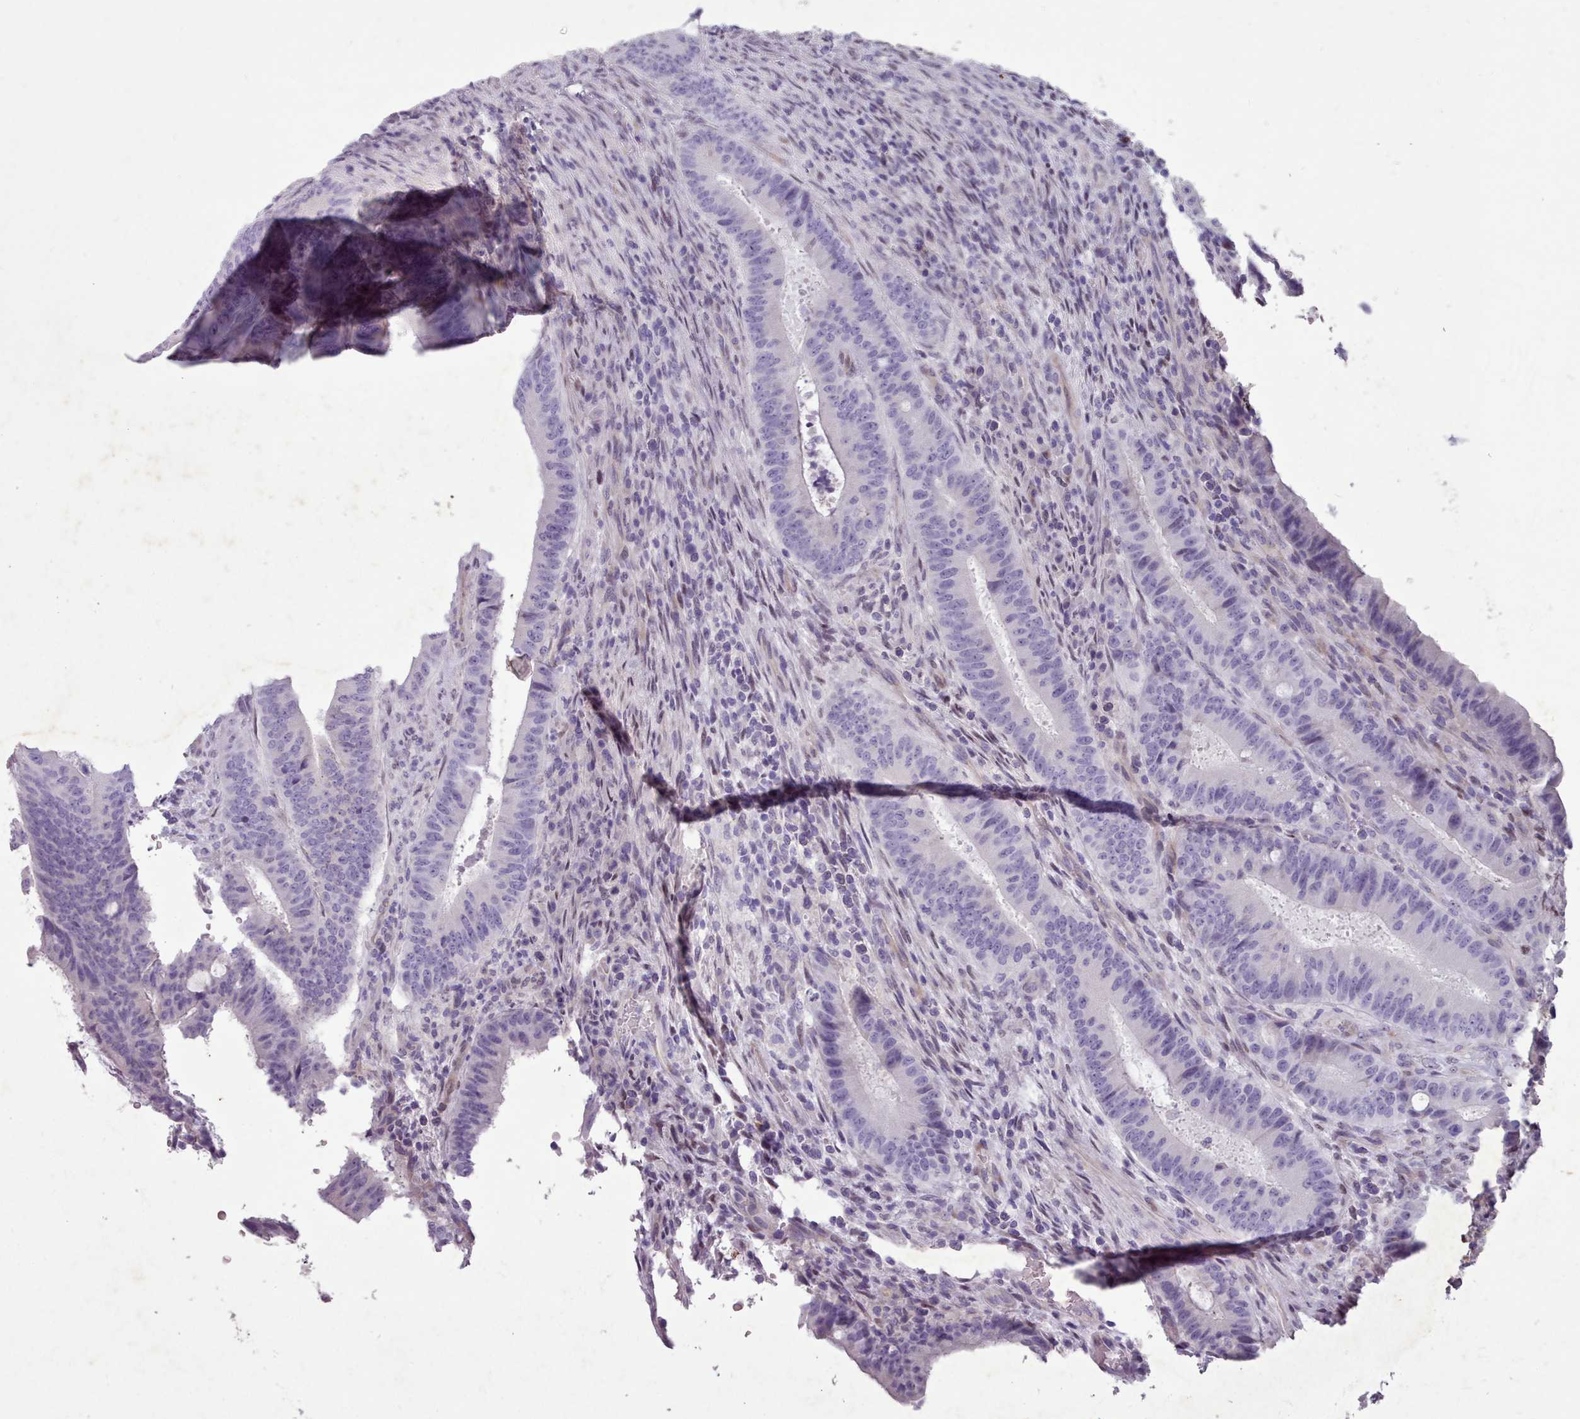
{"staining": {"intensity": "negative", "quantity": "none", "location": "none"}, "tissue": "colorectal cancer", "cell_type": "Tumor cells", "image_type": "cancer", "snomed": [{"axis": "morphology", "description": "Adenocarcinoma, NOS"}, {"axis": "topography", "description": "Colon"}], "caption": "The IHC photomicrograph has no significant positivity in tumor cells of colorectal cancer tissue.", "gene": "KCNT2", "patient": {"sex": "female", "age": 43}}